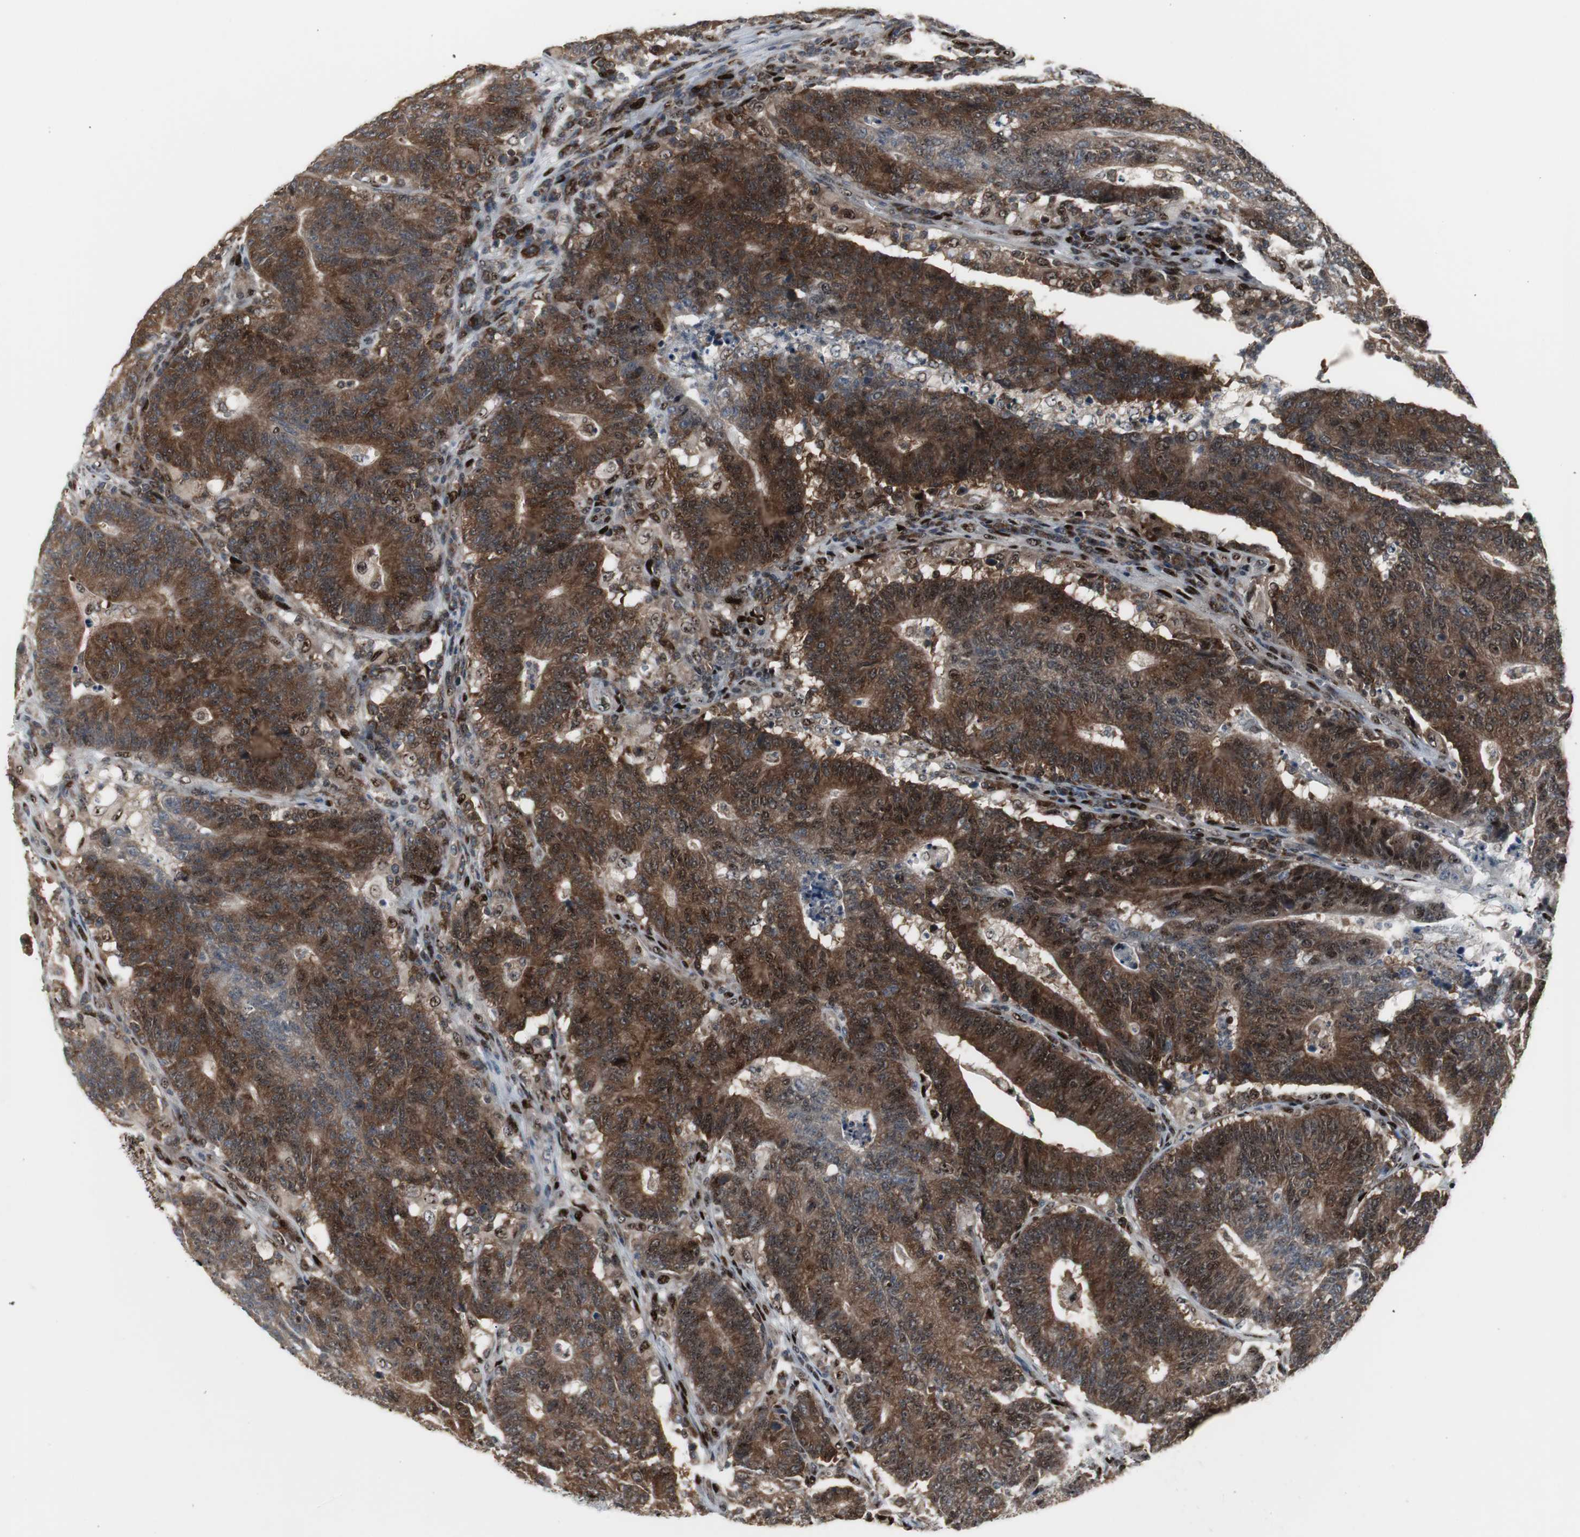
{"staining": {"intensity": "moderate", "quantity": ">75%", "location": "cytoplasmic/membranous,nuclear"}, "tissue": "colorectal cancer", "cell_type": "Tumor cells", "image_type": "cancer", "snomed": [{"axis": "morphology", "description": "Normal tissue, NOS"}, {"axis": "morphology", "description": "Adenocarcinoma, NOS"}, {"axis": "topography", "description": "Colon"}], "caption": "A brown stain shows moderate cytoplasmic/membranous and nuclear expression of a protein in human colorectal cancer (adenocarcinoma) tumor cells. (Stains: DAB (3,3'-diaminobenzidine) in brown, nuclei in blue, Microscopy: brightfield microscopy at high magnification).", "gene": "GRK2", "patient": {"sex": "female", "age": 75}}